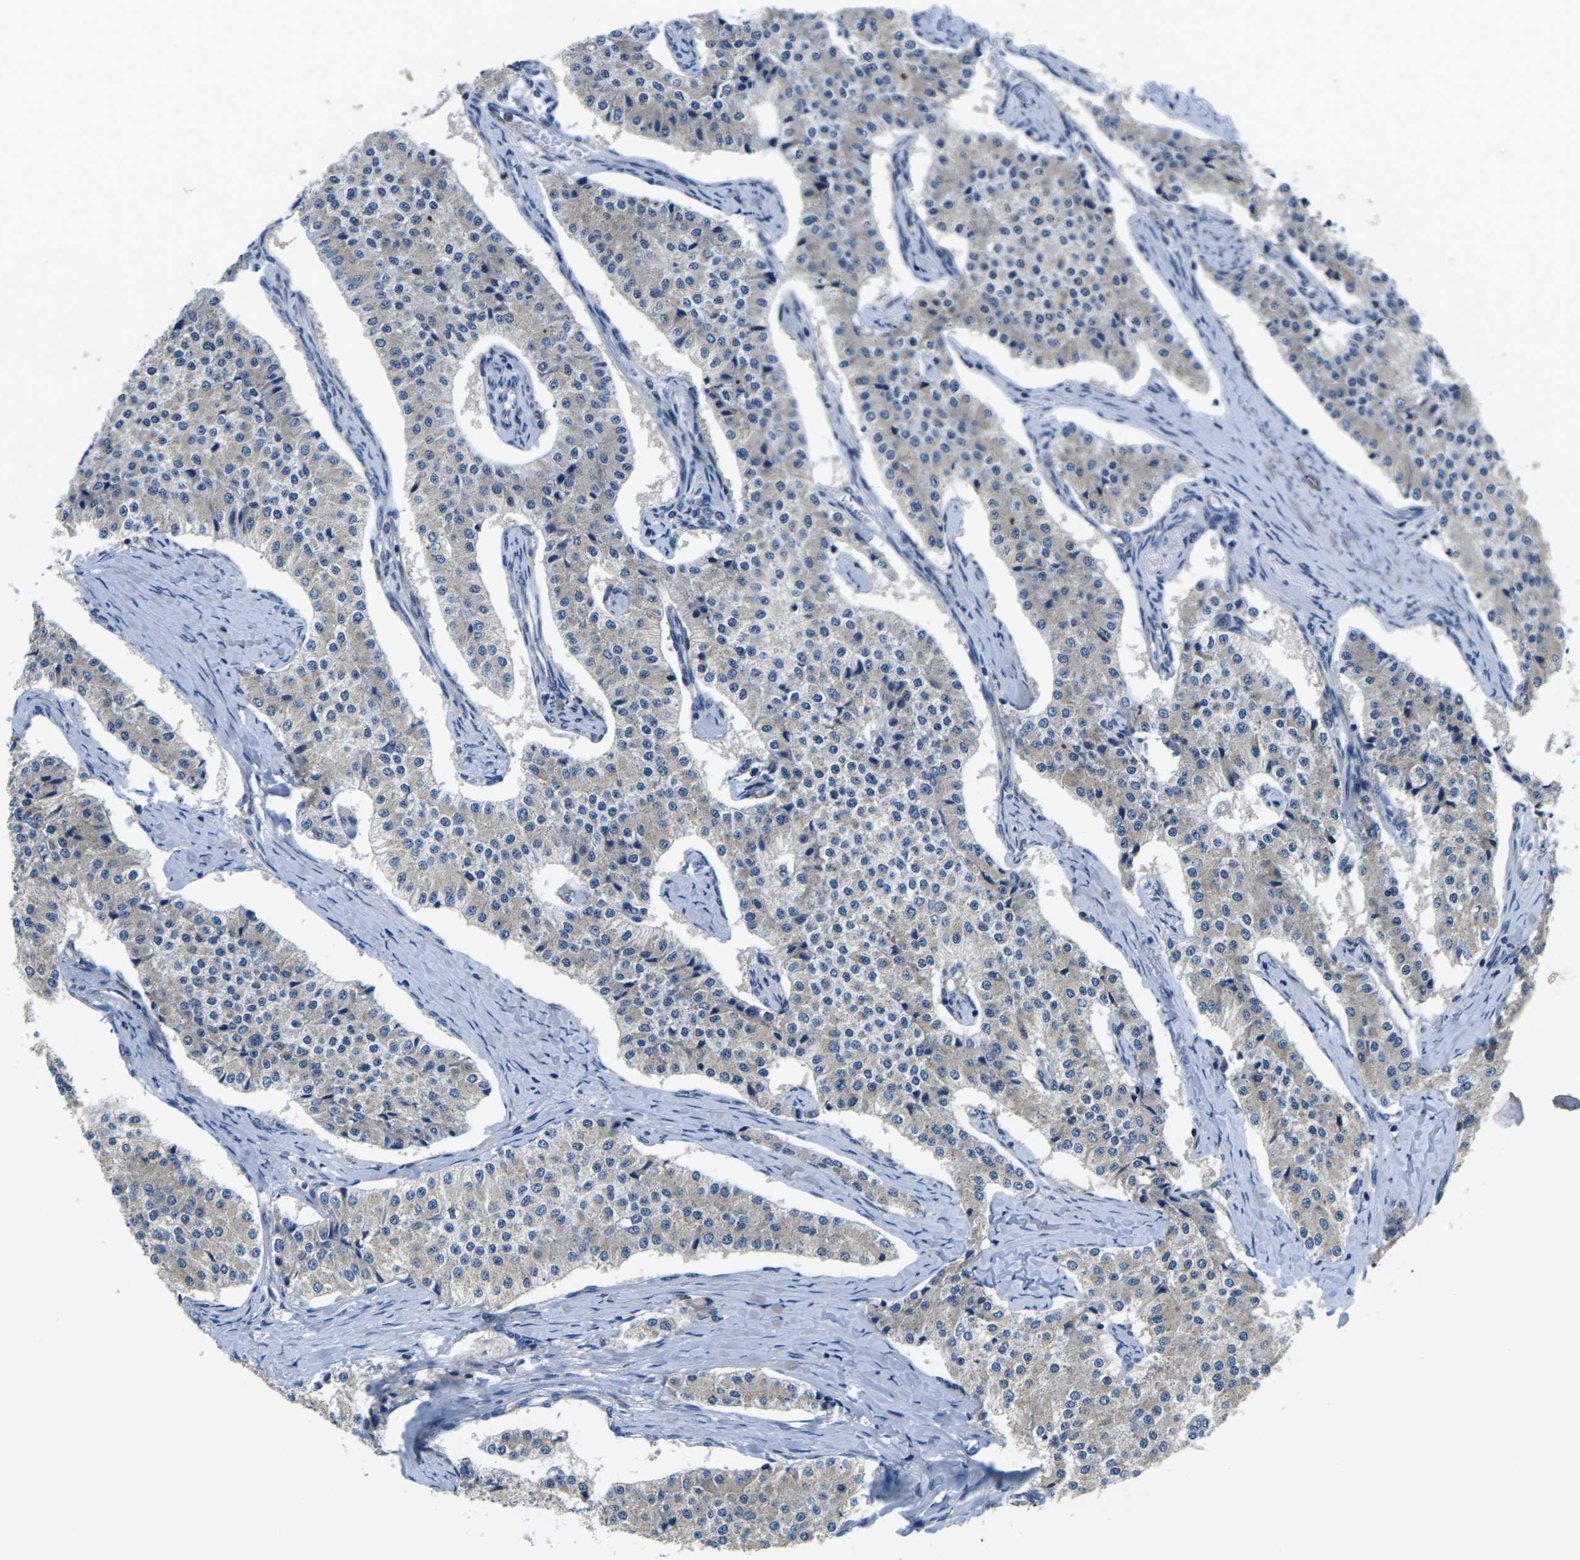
{"staining": {"intensity": "weak", "quantity": "25%-75%", "location": "cytoplasmic/membranous"}, "tissue": "carcinoid", "cell_type": "Tumor cells", "image_type": "cancer", "snomed": [{"axis": "morphology", "description": "Carcinoid, malignant, NOS"}, {"axis": "topography", "description": "Colon"}], "caption": "Immunohistochemistry image of neoplastic tissue: human carcinoid (malignant) stained using immunohistochemistry (IHC) reveals low levels of weak protein expression localized specifically in the cytoplasmic/membranous of tumor cells, appearing as a cytoplasmic/membranous brown color.", "gene": "GABRP", "patient": {"sex": "female", "age": 52}}